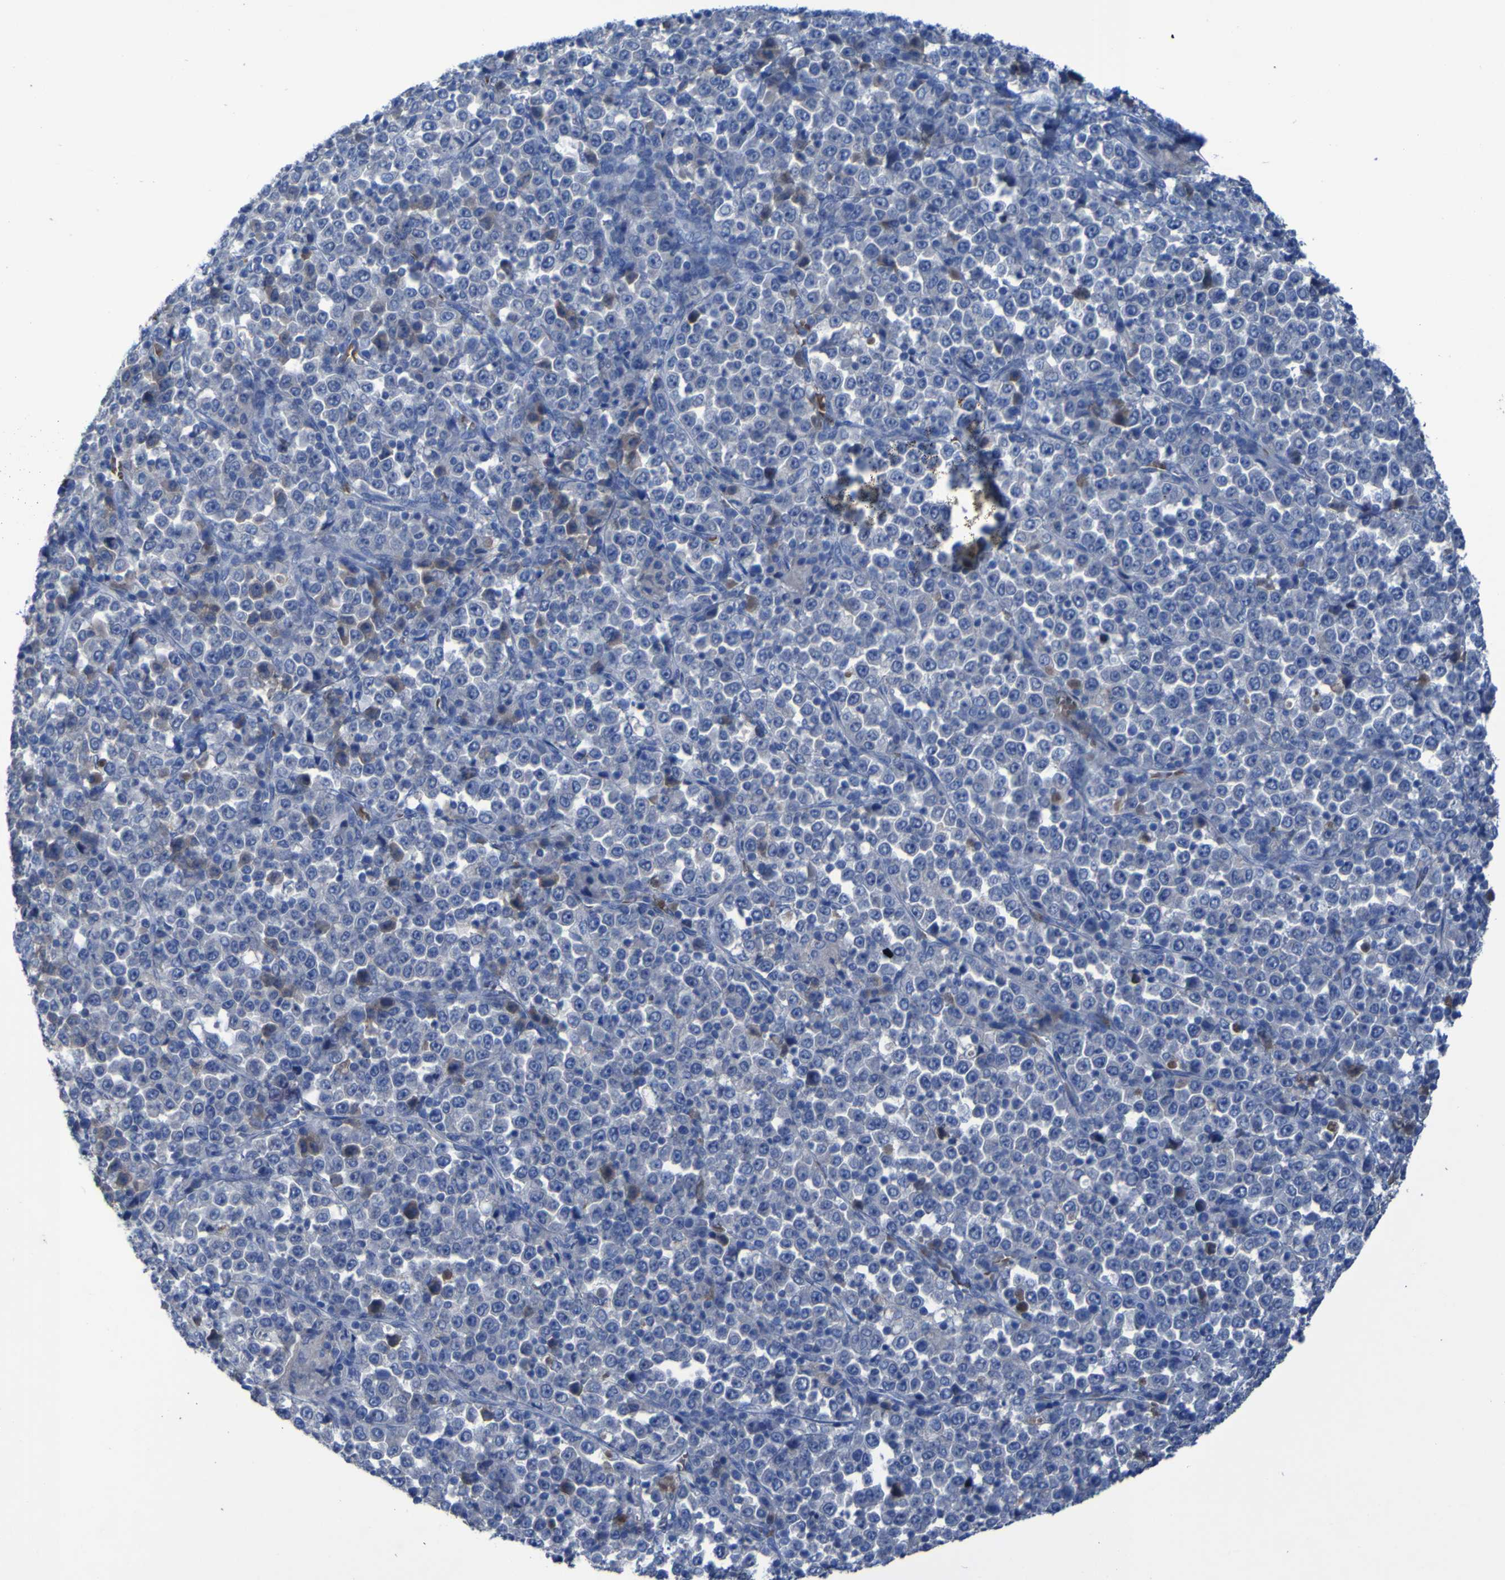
{"staining": {"intensity": "negative", "quantity": "none", "location": "none"}, "tissue": "stomach cancer", "cell_type": "Tumor cells", "image_type": "cancer", "snomed": [{"axis": "morphology", "description": "Normal tissue, NOS"}, {"axis": "morphology", "description": "Adenocarcinoma, NOS"}, {"axis": "topography", "description": "Stomach, upper"}, {"axis": "topography", "description": "Stomach"}], "caption": "A photomicrograph of human stomach cancer (adenocarcinoma) is negative for staining in tumor cells.", "gene": "SGK2", "patient": {"sex": "male", "age": 59}}